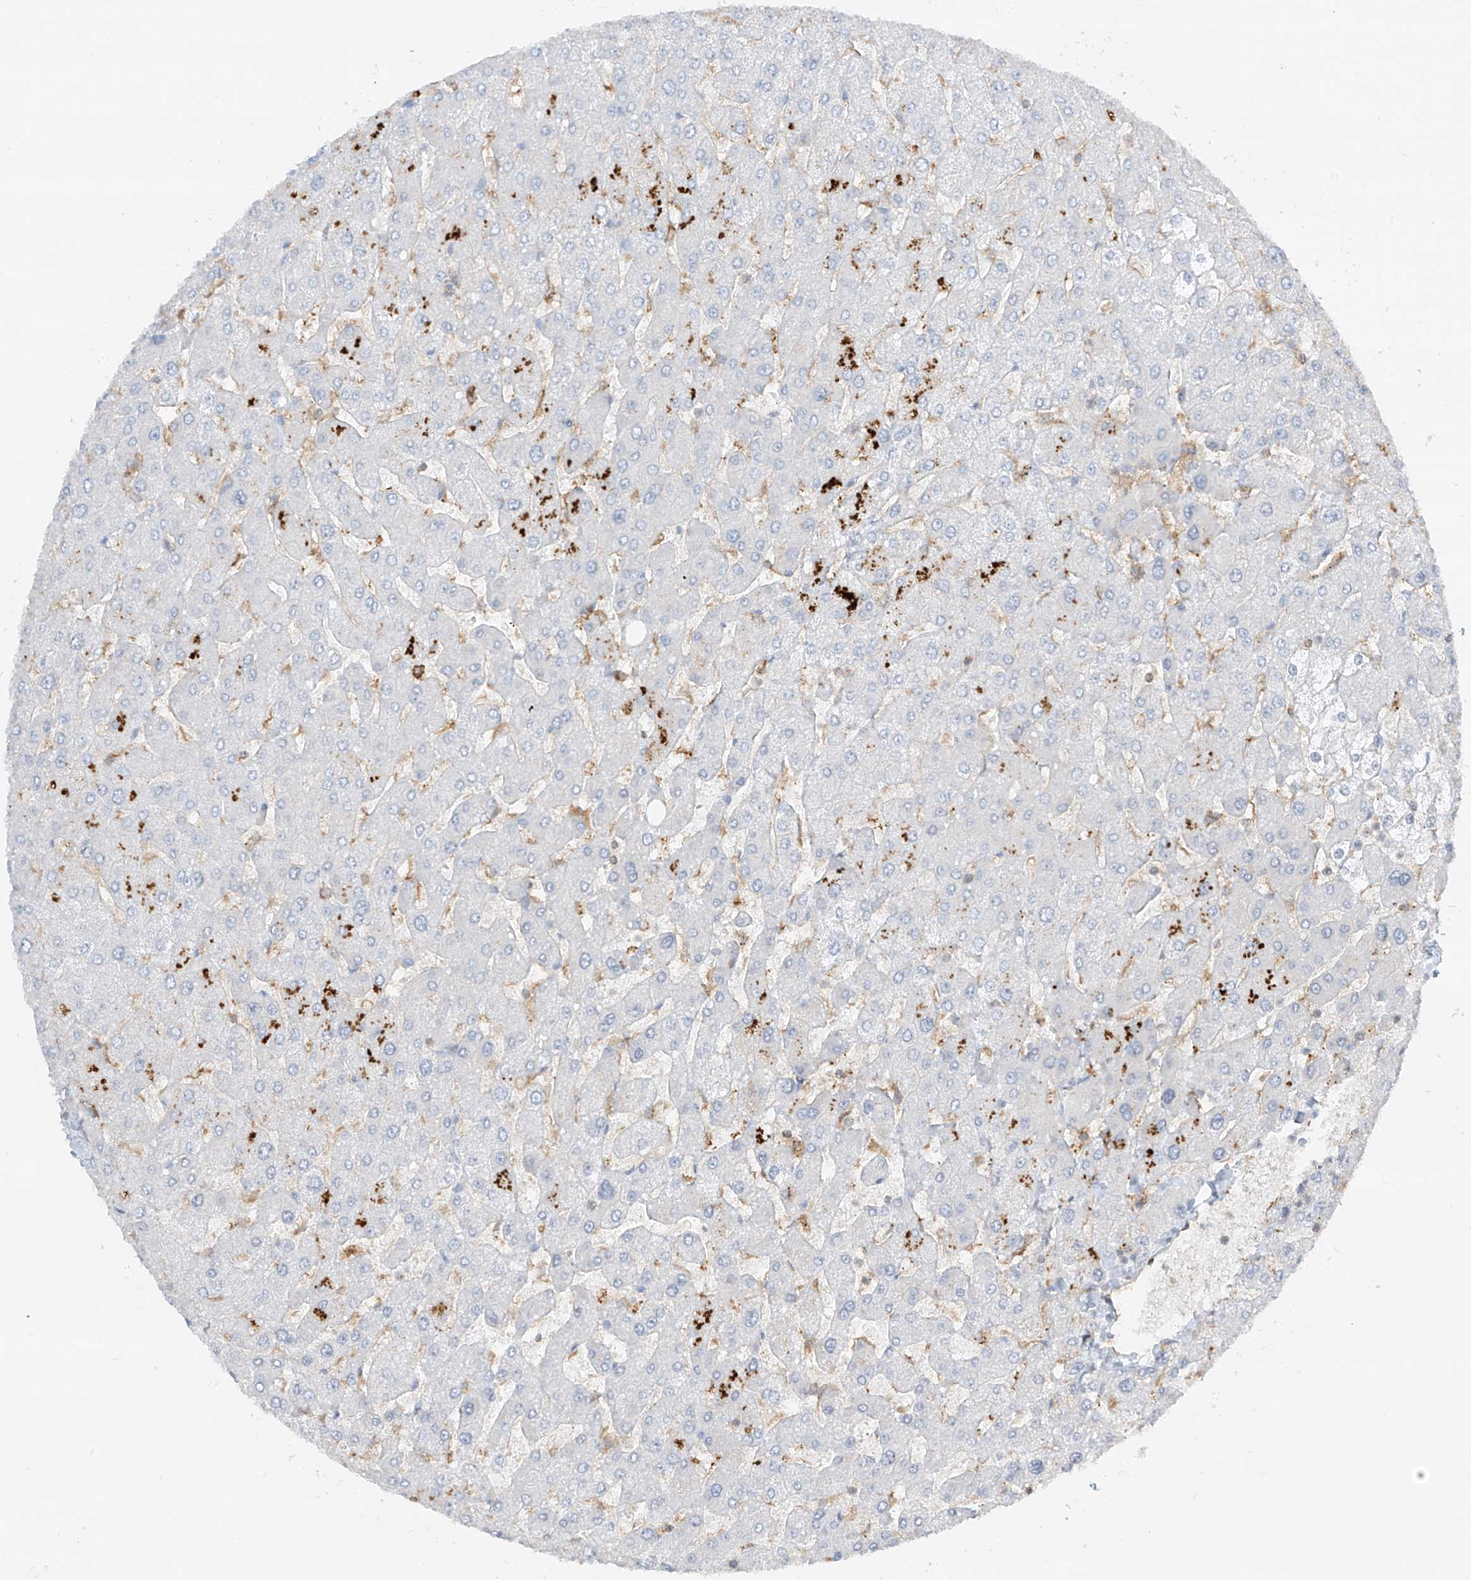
{"staining": {"intensity": "negative", "quantity": "none", "location": "none"}, "tissue": "liver", "cell_type": "Cholangiocytes", "image_type": "normal", "snomed": [{"axis": "morphology", "description": "Normal tissue, NOS"}, {"axis": "topography", "description": "Liver"}], "caption": "Immunohistochemistry photomicrograph of normal liver: liver stained with DAB (3,3'-diaminobenzidine) exhibits no significant protein staining in cholangiocytes.", "gene": "HLA", "patient": {"sex": "male", "age": 55}}